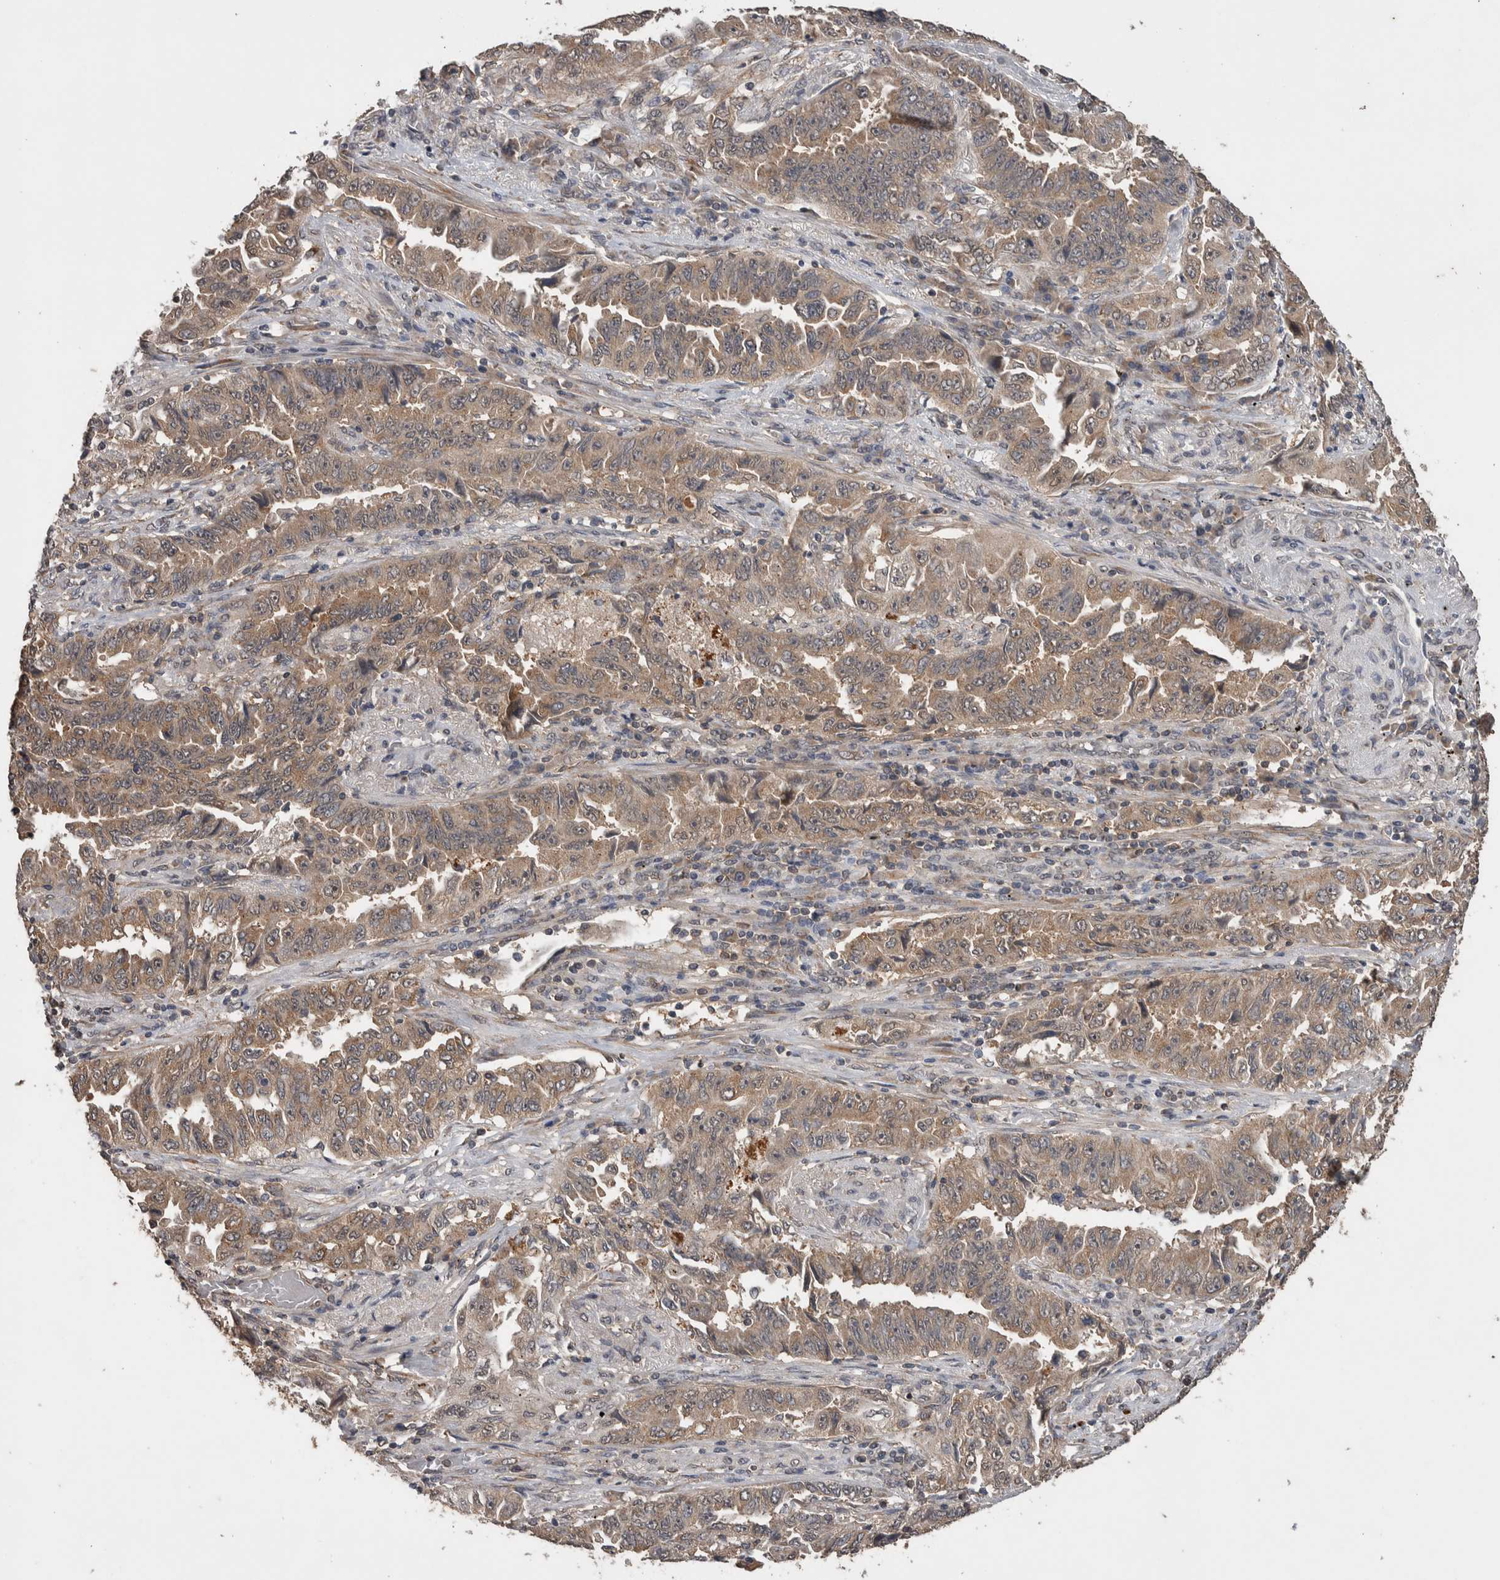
{"staining": {"intensity": "moderate", "quantity": ">75%", "location": "cytoplasmic/membranous"}, "tissue": "lung cancer", "cell_type": "Tumor cells", "image_type": "cancer", "snomed": [{"axis": "morphology", "description": "Adenocarcinoma, NOS"}, {"axis": "topography", "description": "Lung"}], "caption": "Immunohistochemical staining of human adenocarcinoma (lung) reveals medium levels of moderate cytoplasmic/membranous protein positivity in approximately >75% of tumor cells. Ihc stains the protein of interest in brown and the nuclei are stained blue.", "gene": "DVL2", "patient": {"sex": "female", "age": 51}}